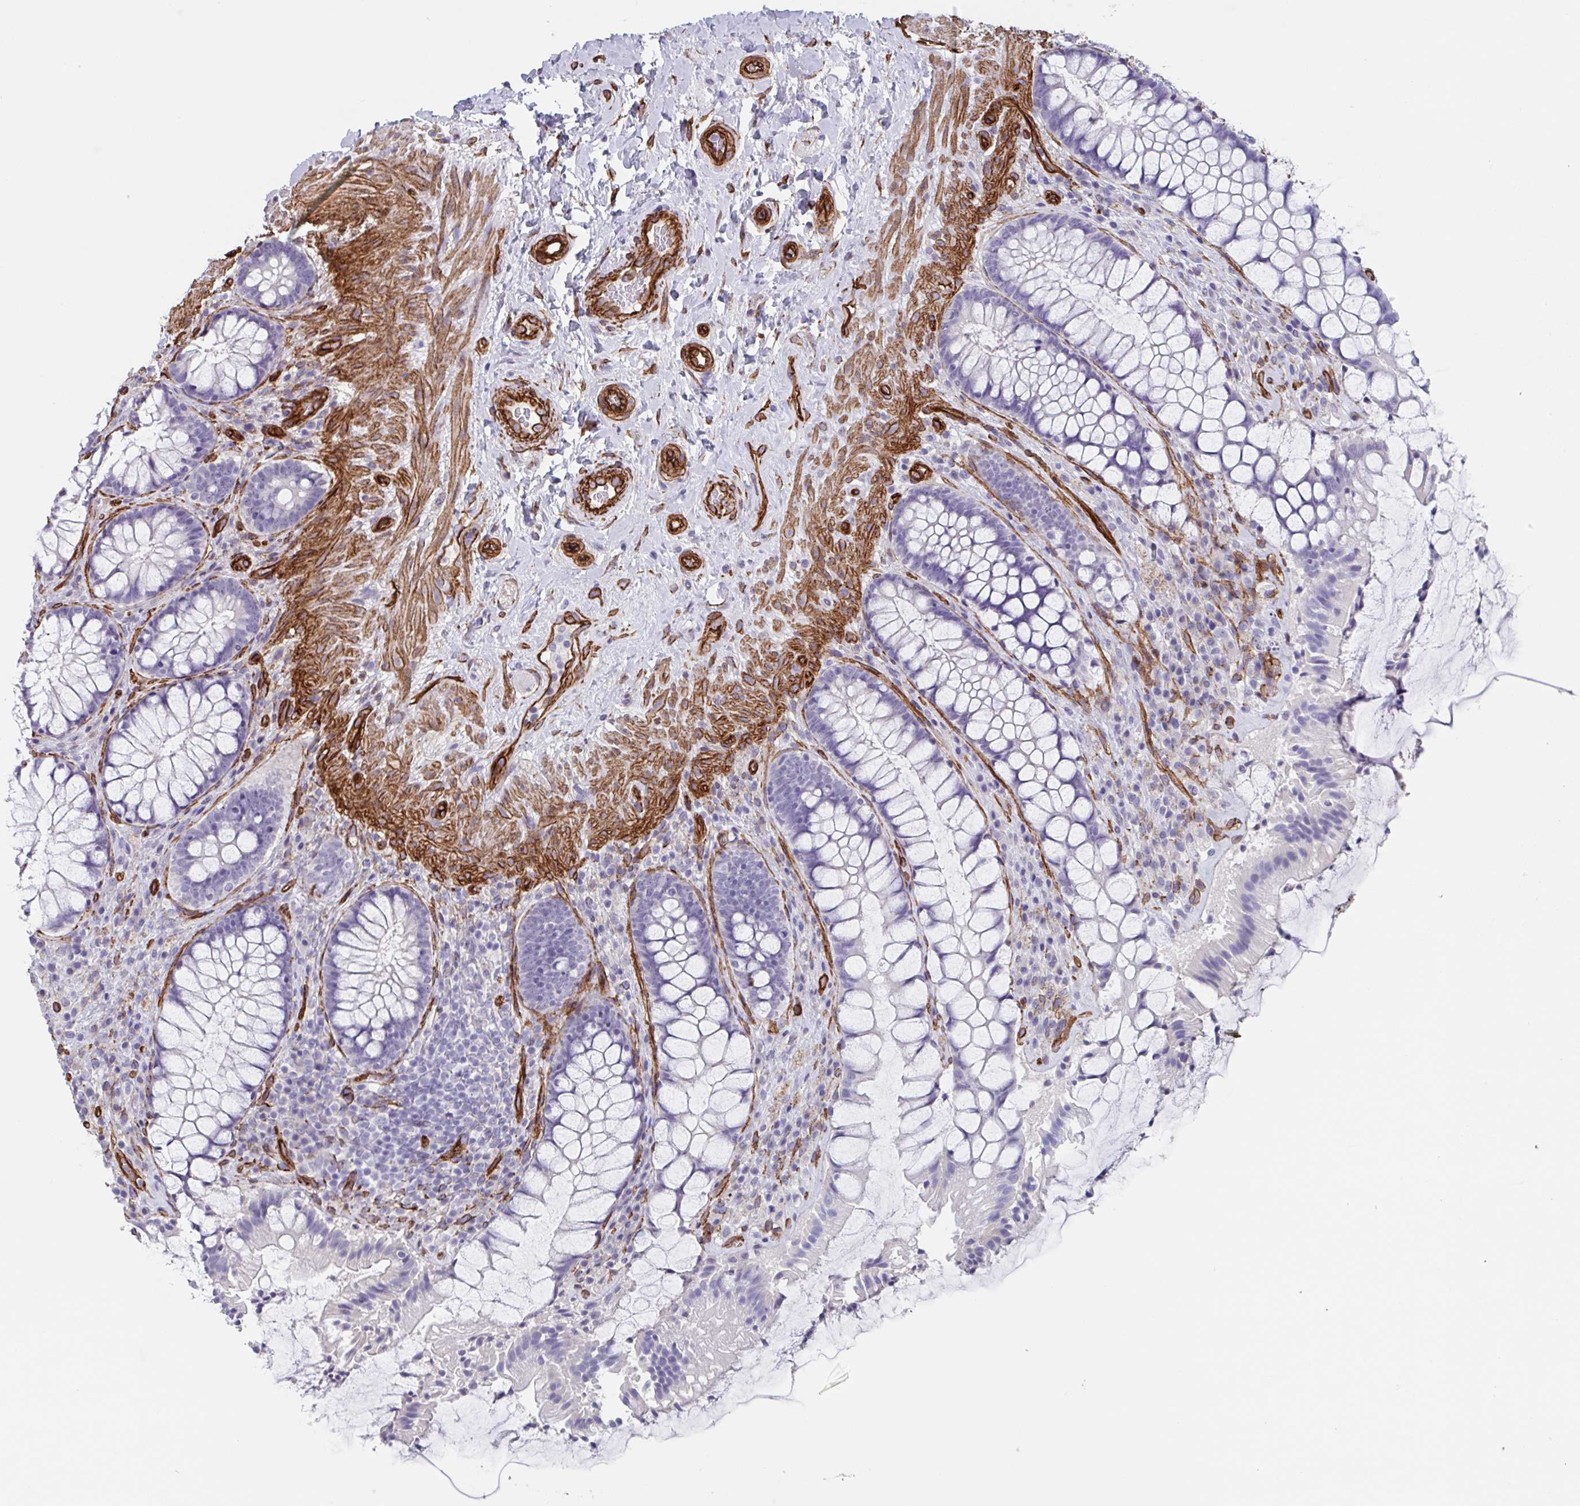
{"staining": {"intensity": "negative", "quantity": "none", "location": "none"}, "tissue": "rectum", "cell_type": "Glandular cells", "image_type": "normal", "snomed": [{"axis": "morphology", "description": "Normal tissue, NOS"}, {"axis": "topography", "description": "Rectum"}], "caption": "Rectum stained for a protein using immunohistochemistry reveals no positivity glandular cells.", "gene": "CITED4", "patient": {"sex": "female", "age": 58}}